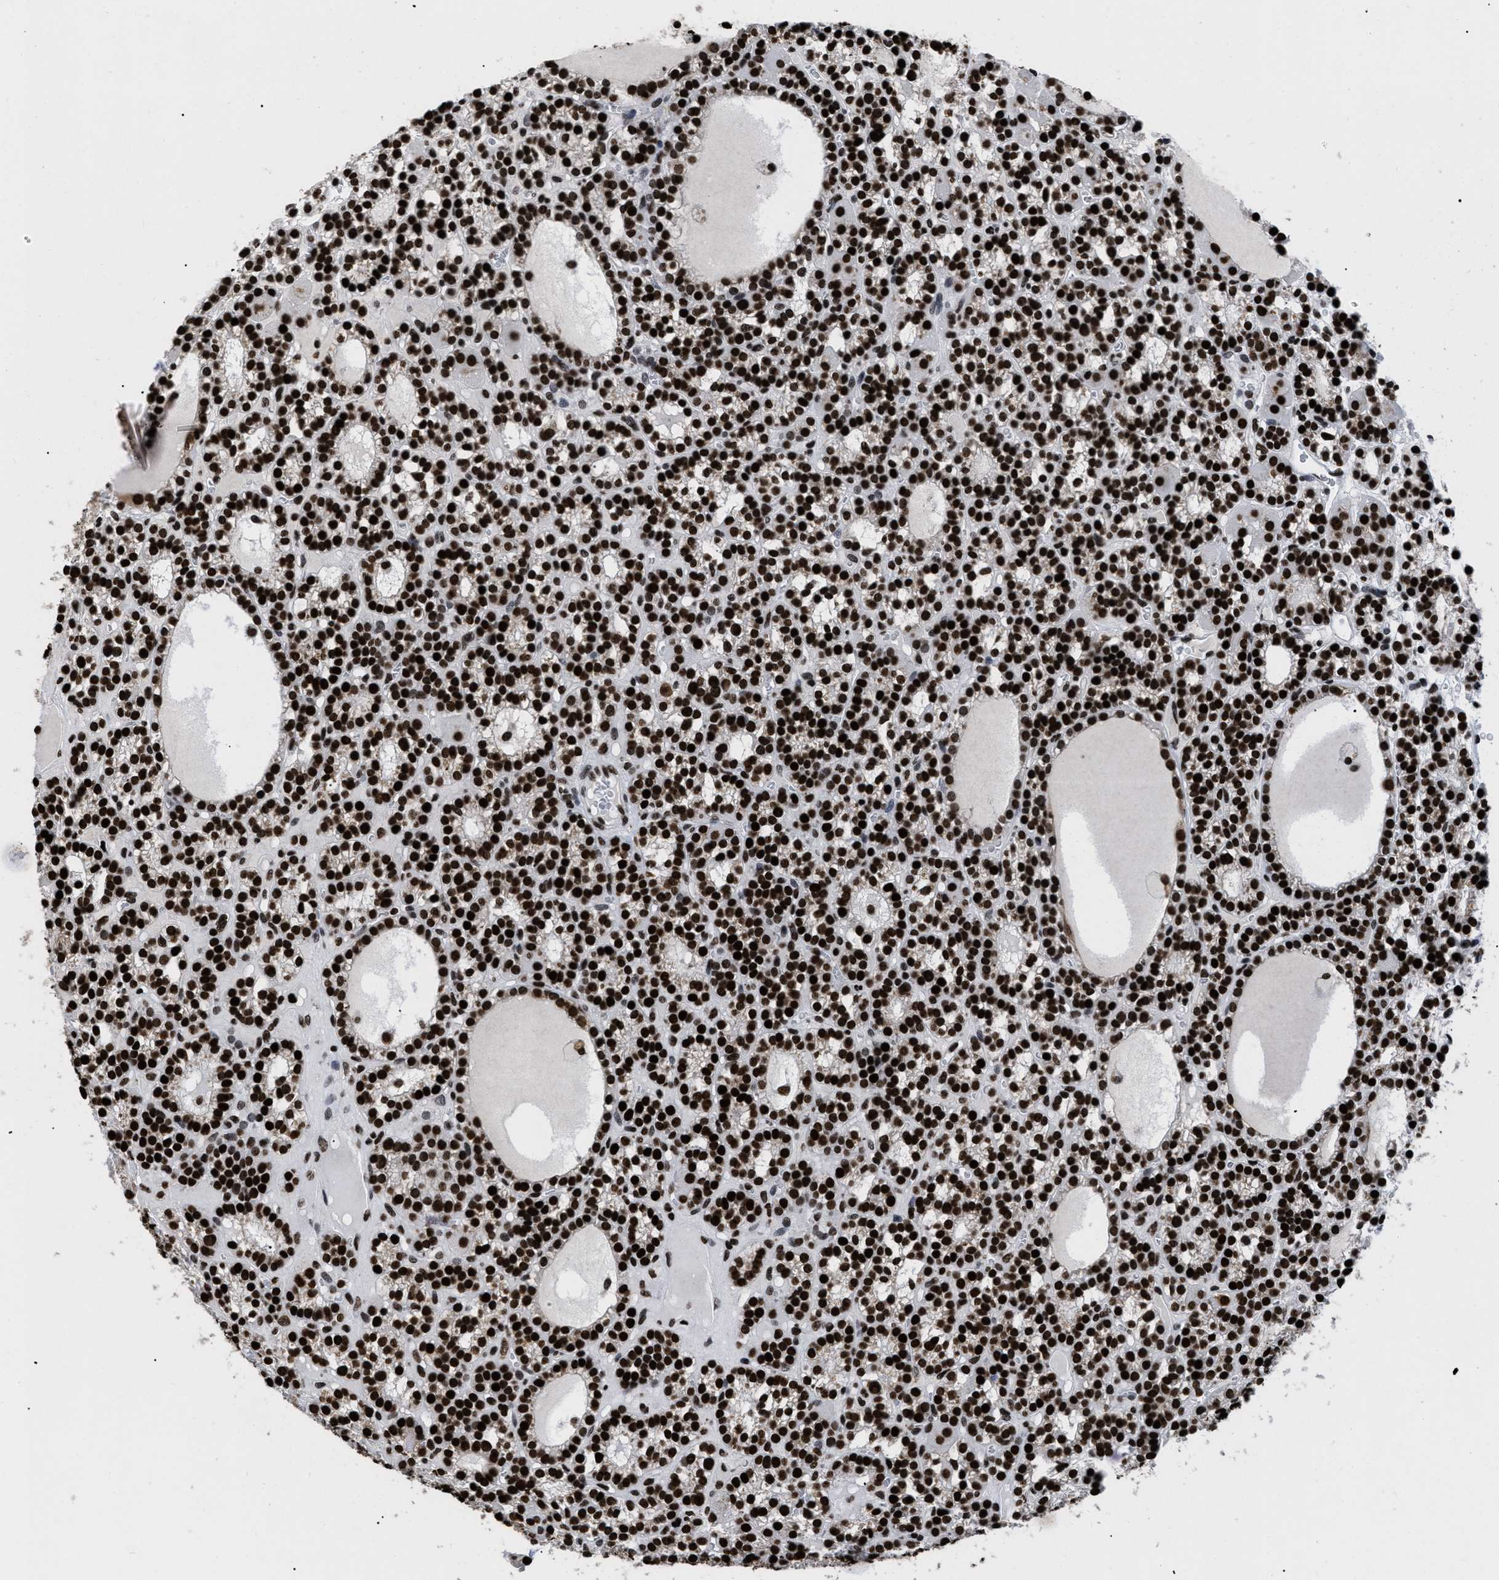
{"staining": {"intensity": "strong", "quantity": ">75%", "location": "nuclear"}, "tissue": "parathyroid gland", "cell_type": "Glandular cells", "image_type": "normal", "snomed": [{"axis": "morphology", "description": "Normal tissue, NOS"}, {"axis": "morphology", "description": "Adenoma, NOS"}, {"axis": "topography", "description": "Parathyroid gland"}], "caption": "An immunohistochemistry photomicrograph of unremarkable tissue is shown. Protein staining in brown highlights strong nuclear positivity in parathyroid gland within glandular cells. The protein is stained brown, and the nuclei are stained in blue (DAB IHC with brightfield microscopy, high magnification).", "gene": "CALHM3", "patient": {"sex": "female", "age": 58}}